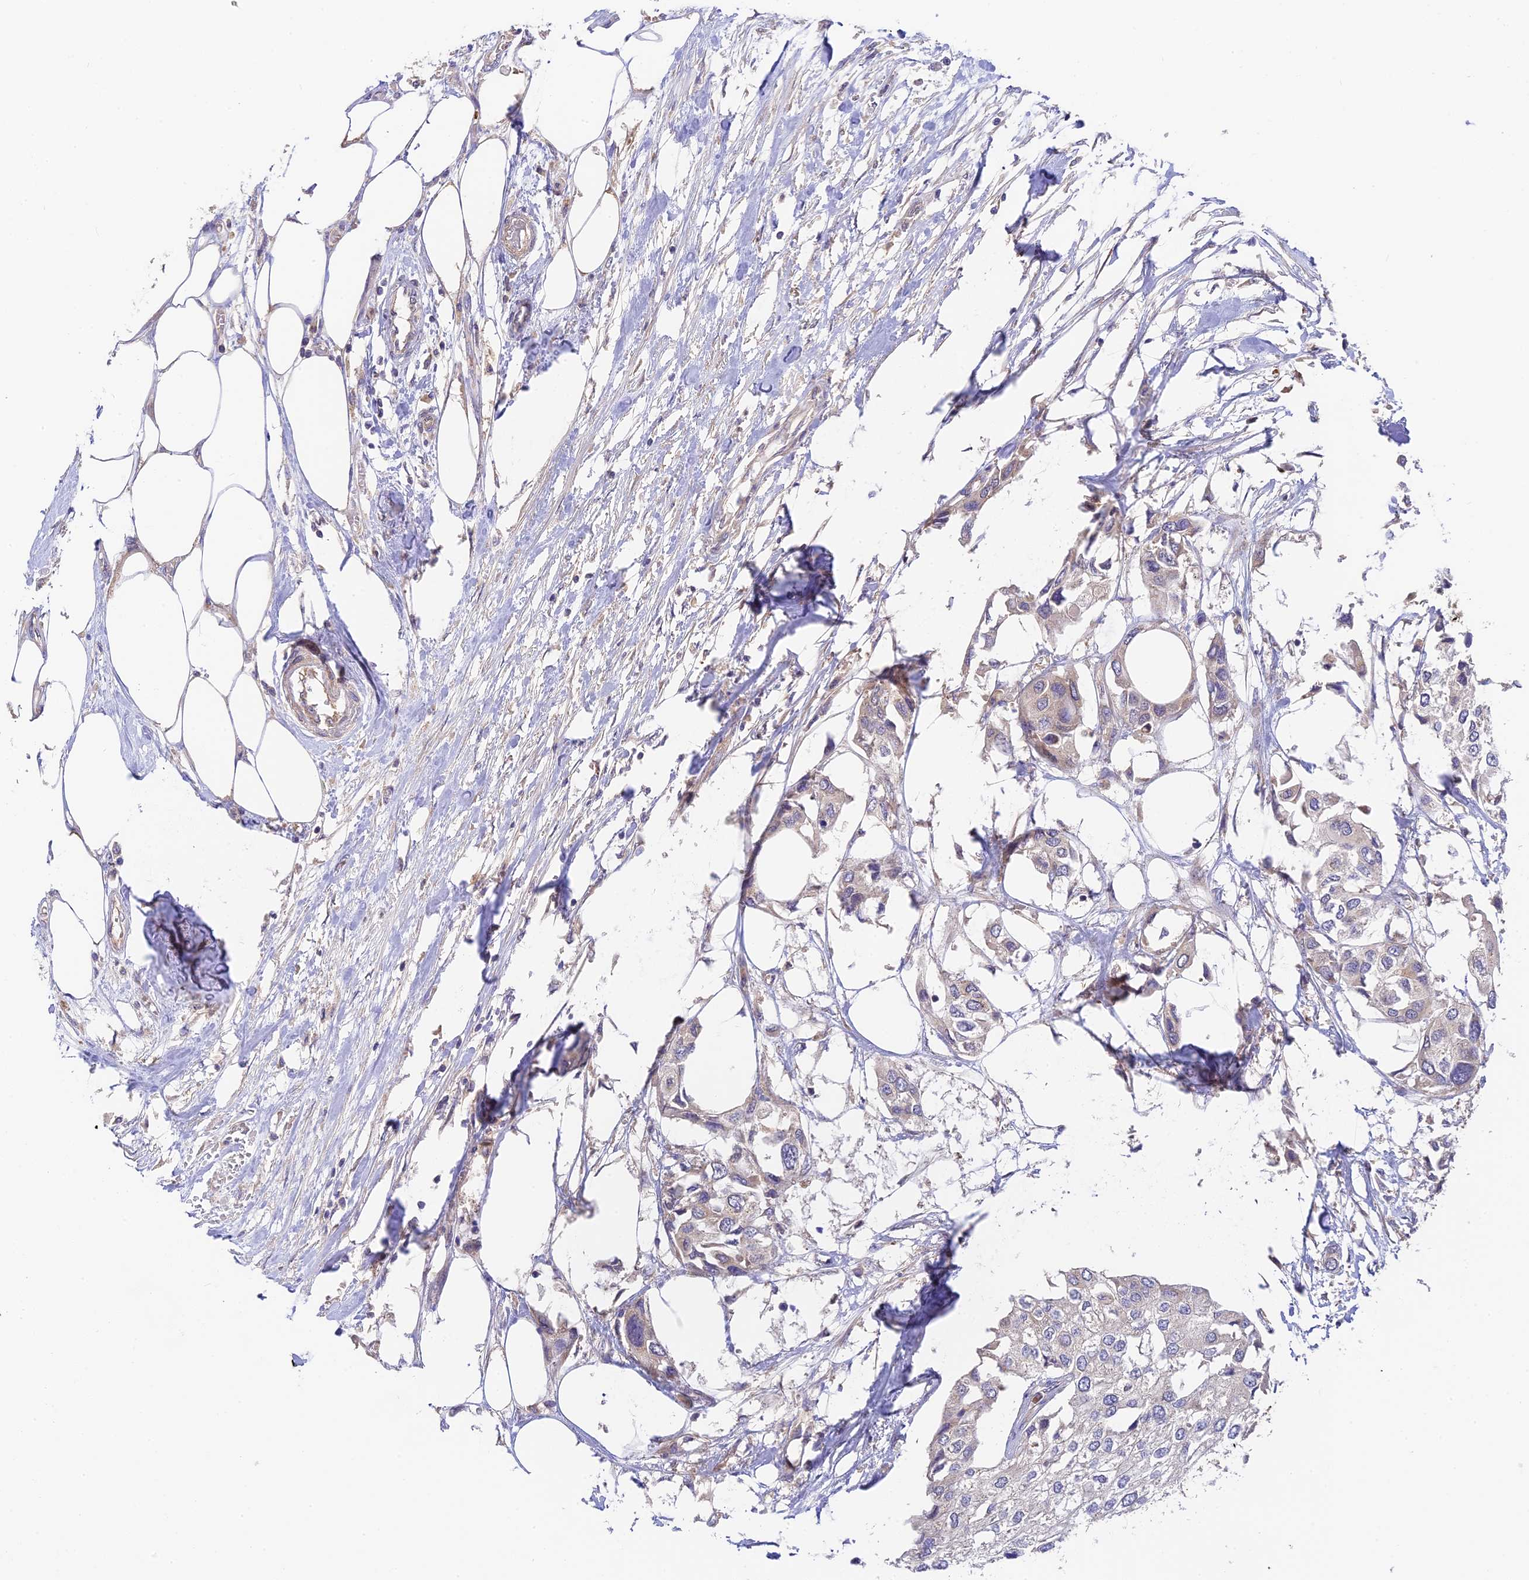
{"staining": {"intensity": "negative", "quantity": "none", "location": "none"}, "tissue": "urothelial cancer", "cell_type": "Tumor cells", "image_type": "cancer", "snomed": [{"axis": "morphology", "description": "Urothelial carcinoma, High grade"}, {"axis": "topography", "description": "Urinary bladder"}], "caption": "Urothelial carcinoma (high-grade) stained for a protein using immunohistochemistry (IHC) demonstrates no positivity tumor cells.", "gene": "C3orf20", "patient": {"sex": "male", "age": 64}}